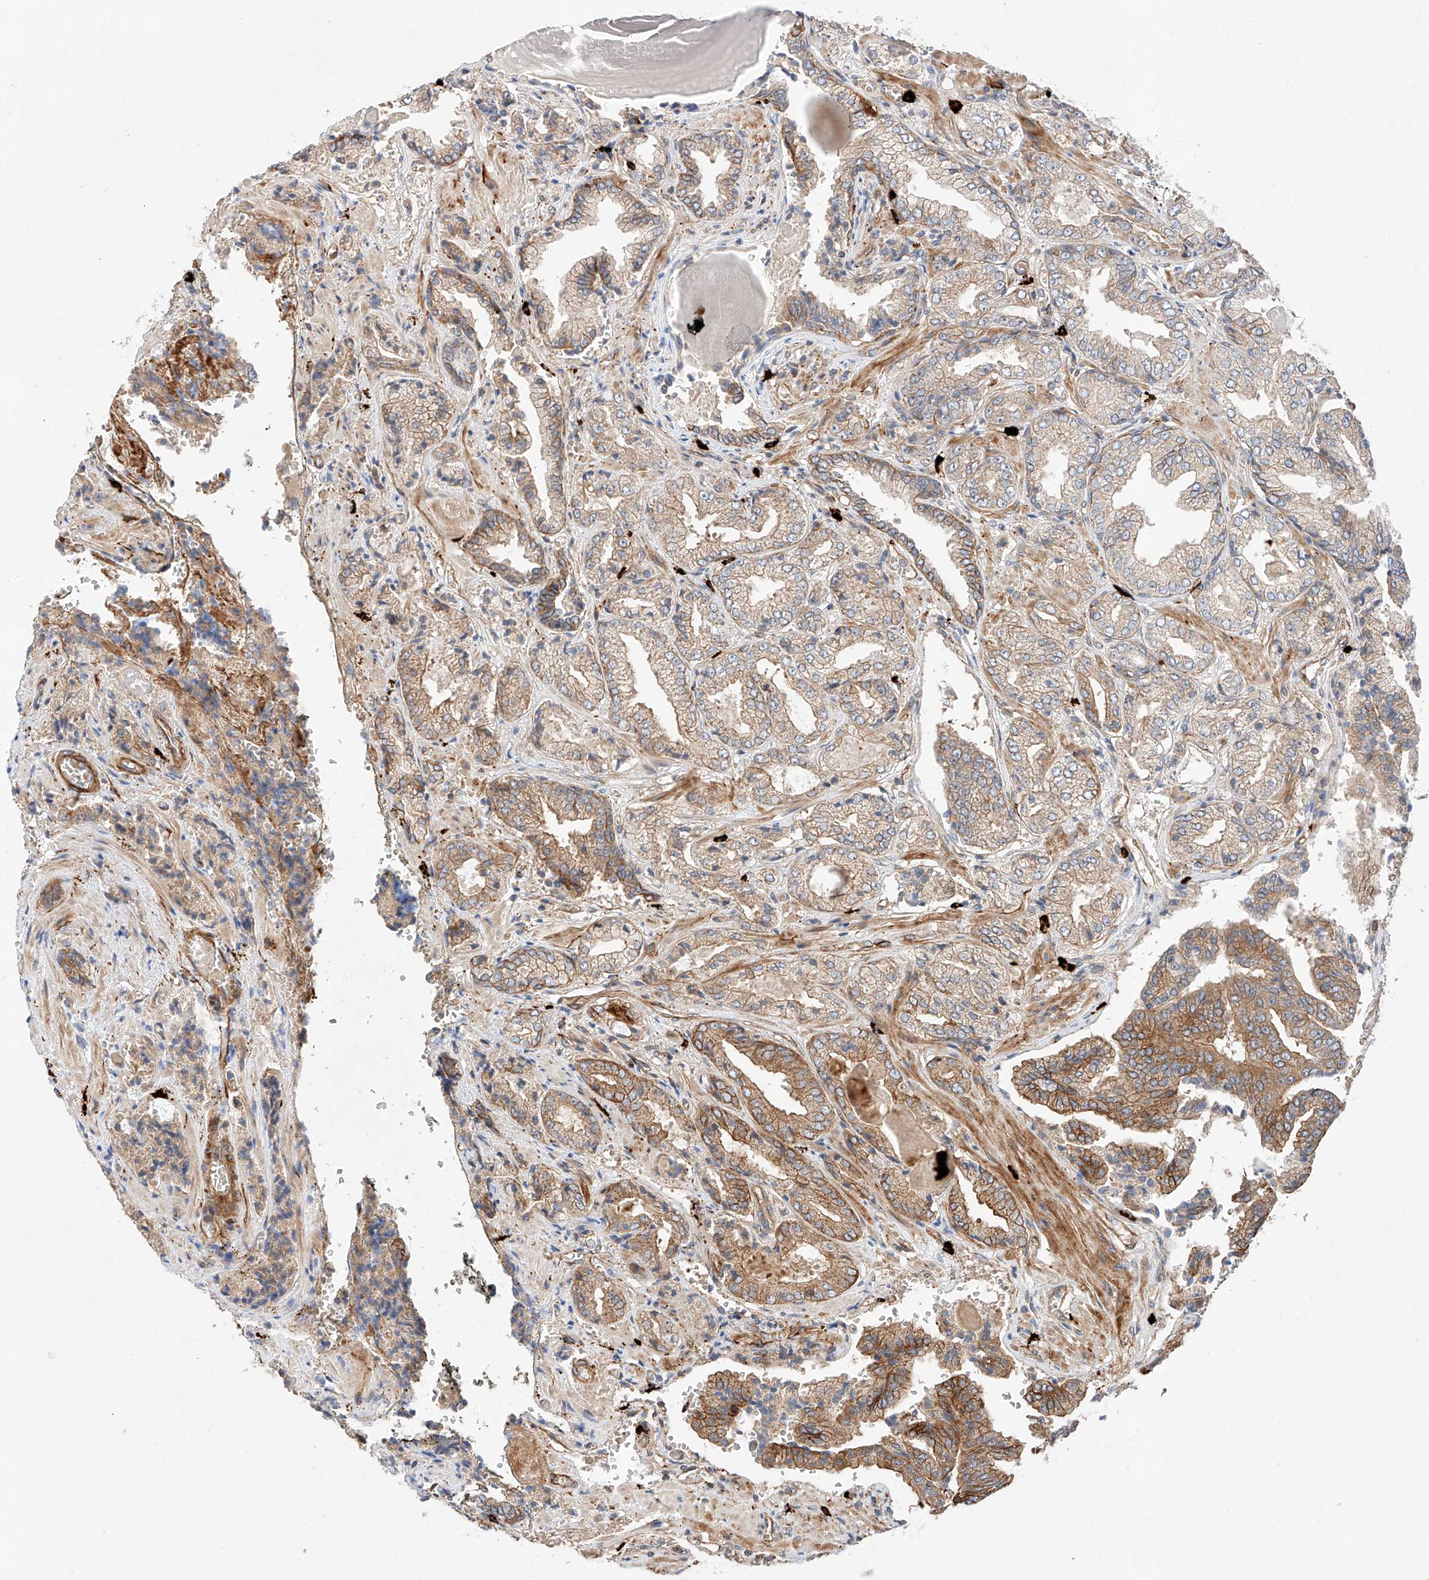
{"staining": {"intensity": "moderate", "quantity": "<25%", "location": "cytoplasmic/membranous"}, "tissue": "prostate cancer", "cell_type": "Tumor cells", "image_type": "cancer", "snomed": [{"axis": "morphology", "description": "Adenocarcinoma, High grade"}, {"axis": "topography", "description": "Prostate"}], "caption": "Immunohistochemical staining of prostate cancer demonstrates moderate cytoplasmic/membranous protein staining in about <25% of tumor cells.", "gene": "MINDY4", "patient": {"sex": "male", "age": 71}}